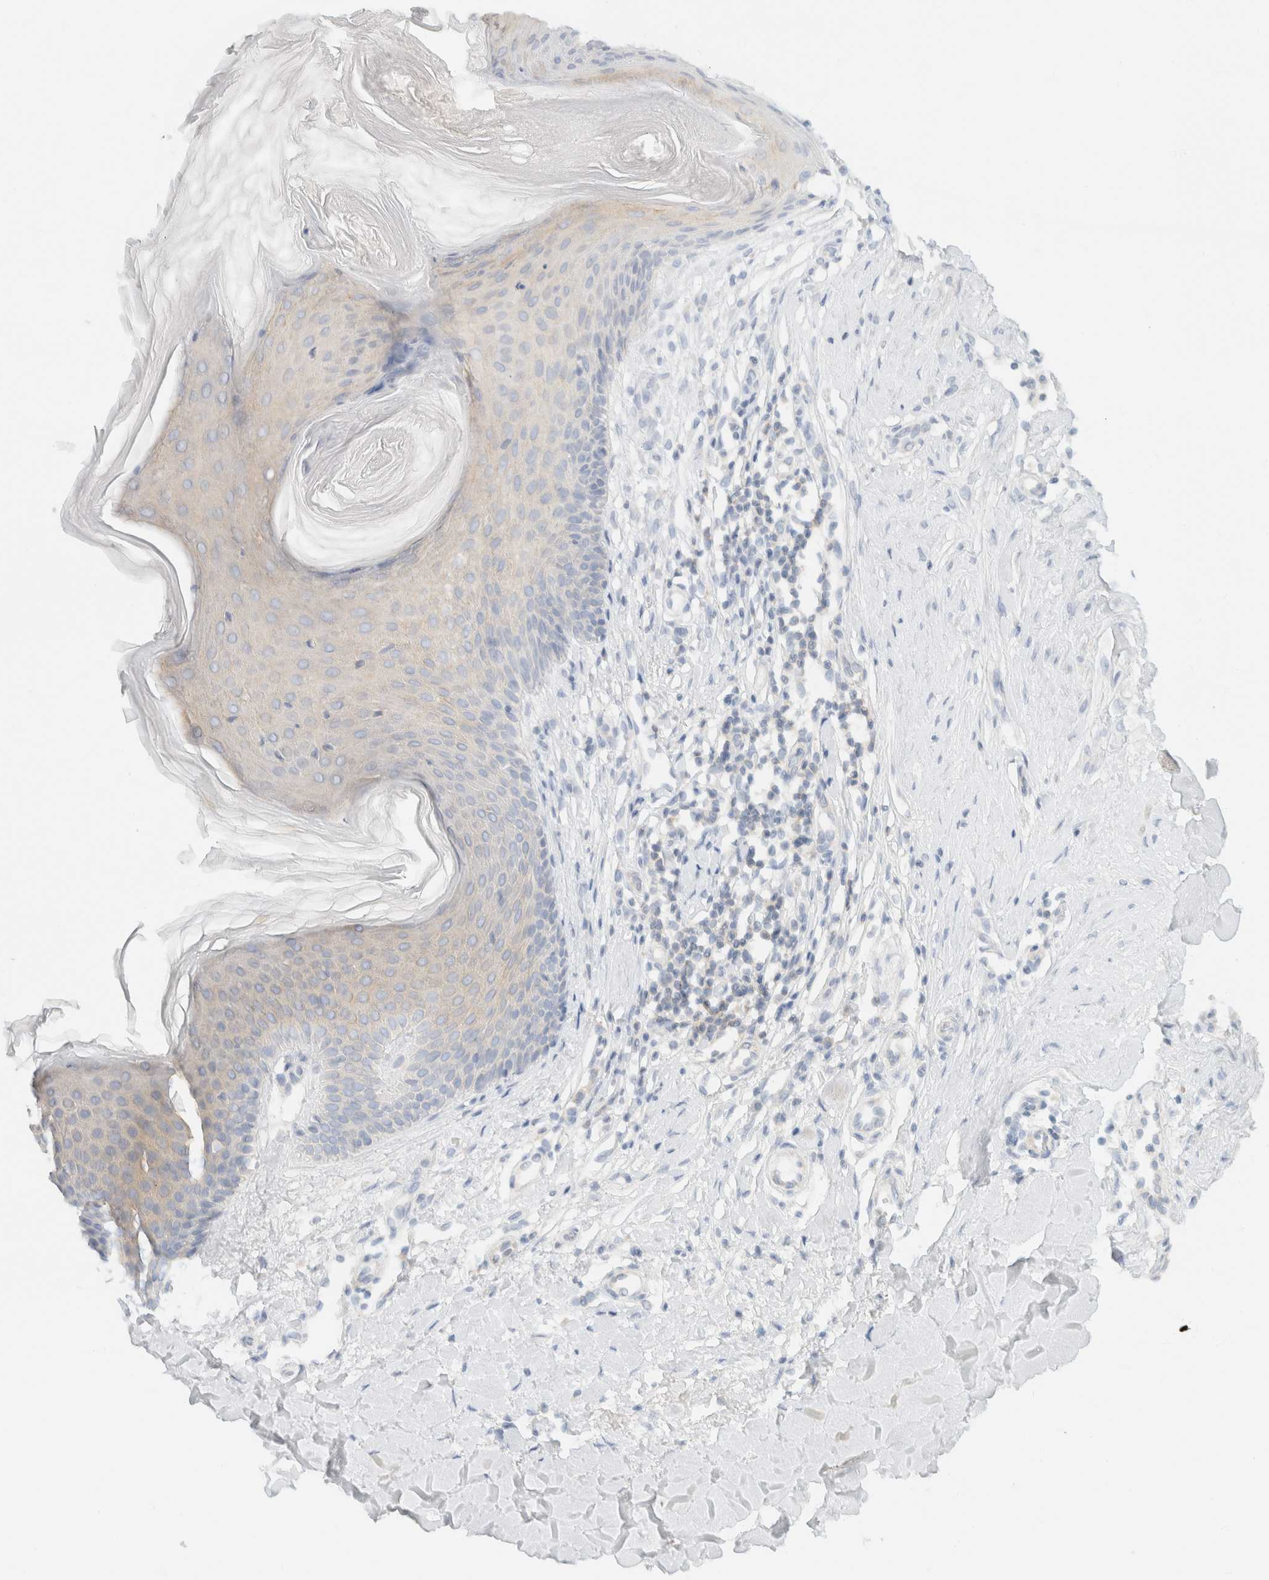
{"staining": {"intensity": "negative", "quantity": "none", "location": "none"}, "tissue": "skin", "cell_type": "Fibroblasts", "image_type": "normal", "snomed": [{"axis": "morphology", "description": "Normal tissue, NOS"}, {"axis": "topography", "description": "Skin"}], "caption": "Immunohistochemical staining of benign skin shows no significant expression in fibroblasts.", "gene": "SH3GLB2", "patient": {"sex": "male", "age": 41}}